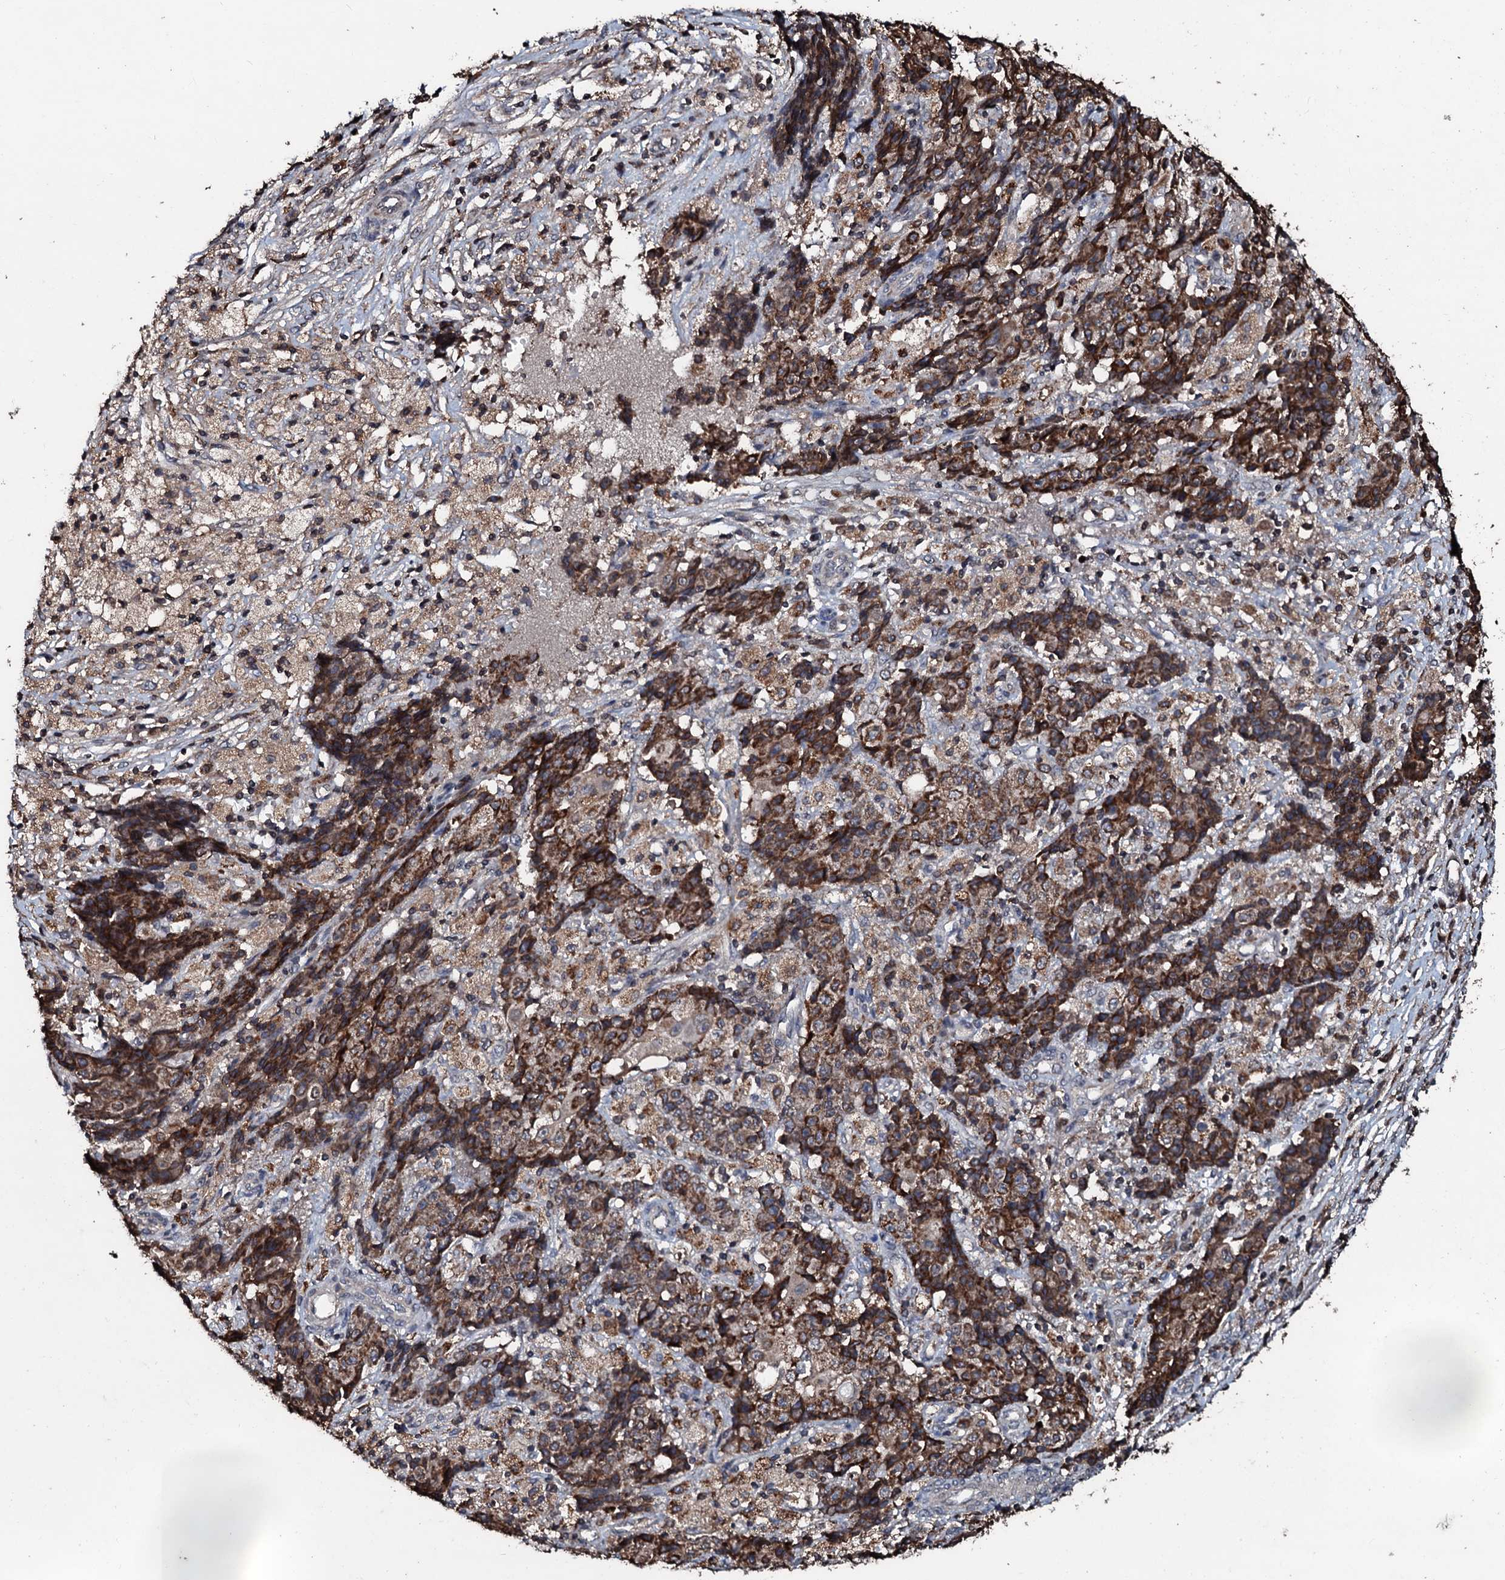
{"staining": {"intensity": "strong", "quantity": ">75%", "location": "cytoplasmic/membranous"}, "tissue": "ovarian cancer", "cell_type": "Tumor cells", "image_type": "cancer", "snomed": [{"axis": "morphology", "description": "Carcinoma, endometroid"}, {"axis": "topography", "description": "Ovary"}], "caption": "Human ovarian cancer (endometroid carcinoma) stained with a protein marker displays strong staining in tumor cells.", "gene": "SDHAF2", "patient": {"sex": "female", "age": 42}}